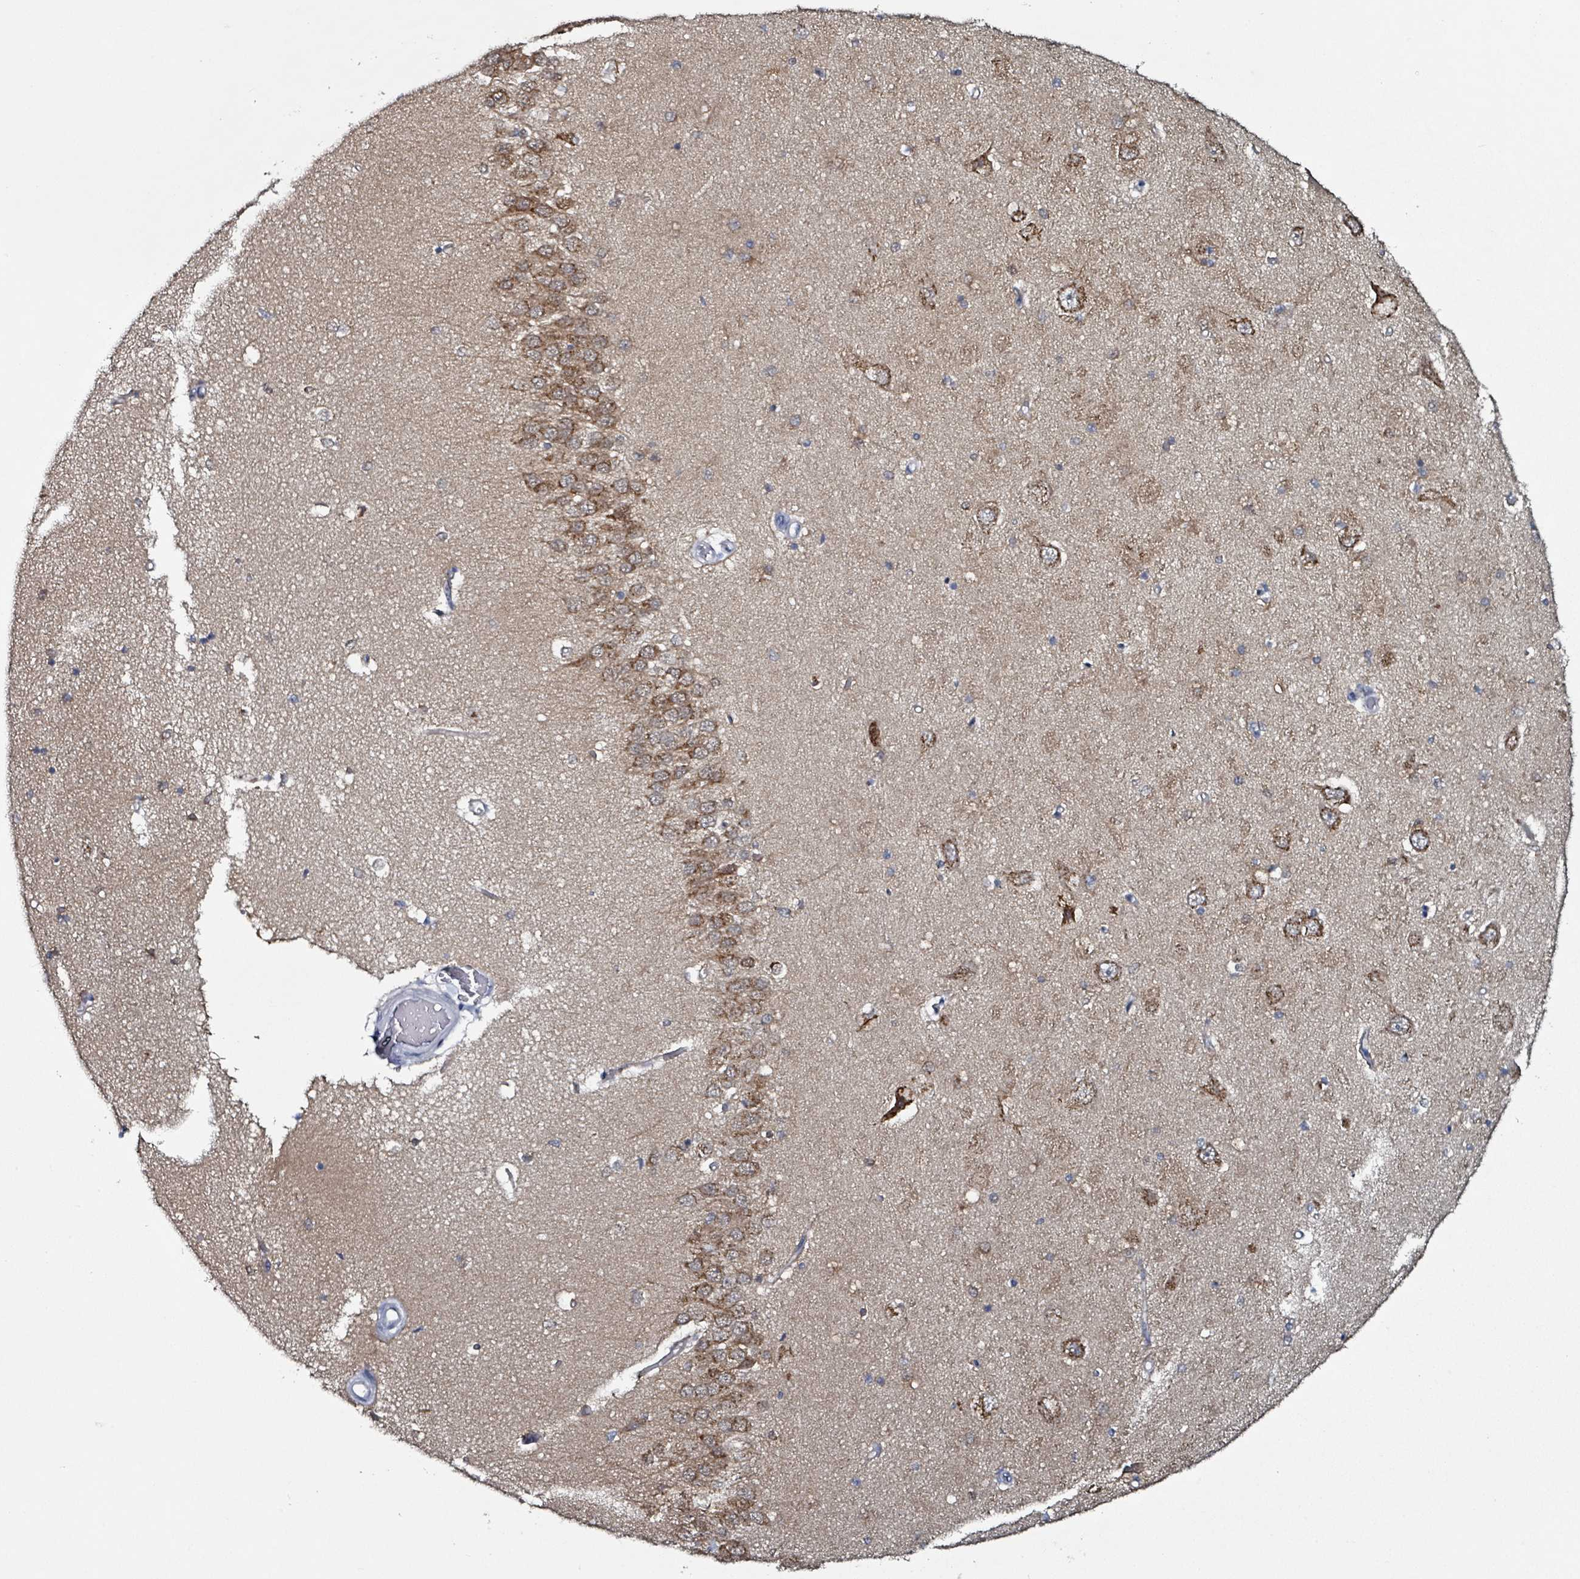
{"staining": {"intensity": "negative", "quantity": "none", "location": "none"}, "tissue": "hippocampus", "cell_type": "Glial cells", "image_type": "normal", "snomed": [{"axis": "morphology", "description": "Normal tissue, NOS"}, {"axis": "topography", "description": "Hippocampus"}], "caption": "Human hippocampus stained for a protein using IHC demonstrates no staining in glial cells.", "gene": "B3GAT3", "patient": {"sex": "male", "age": 45}}